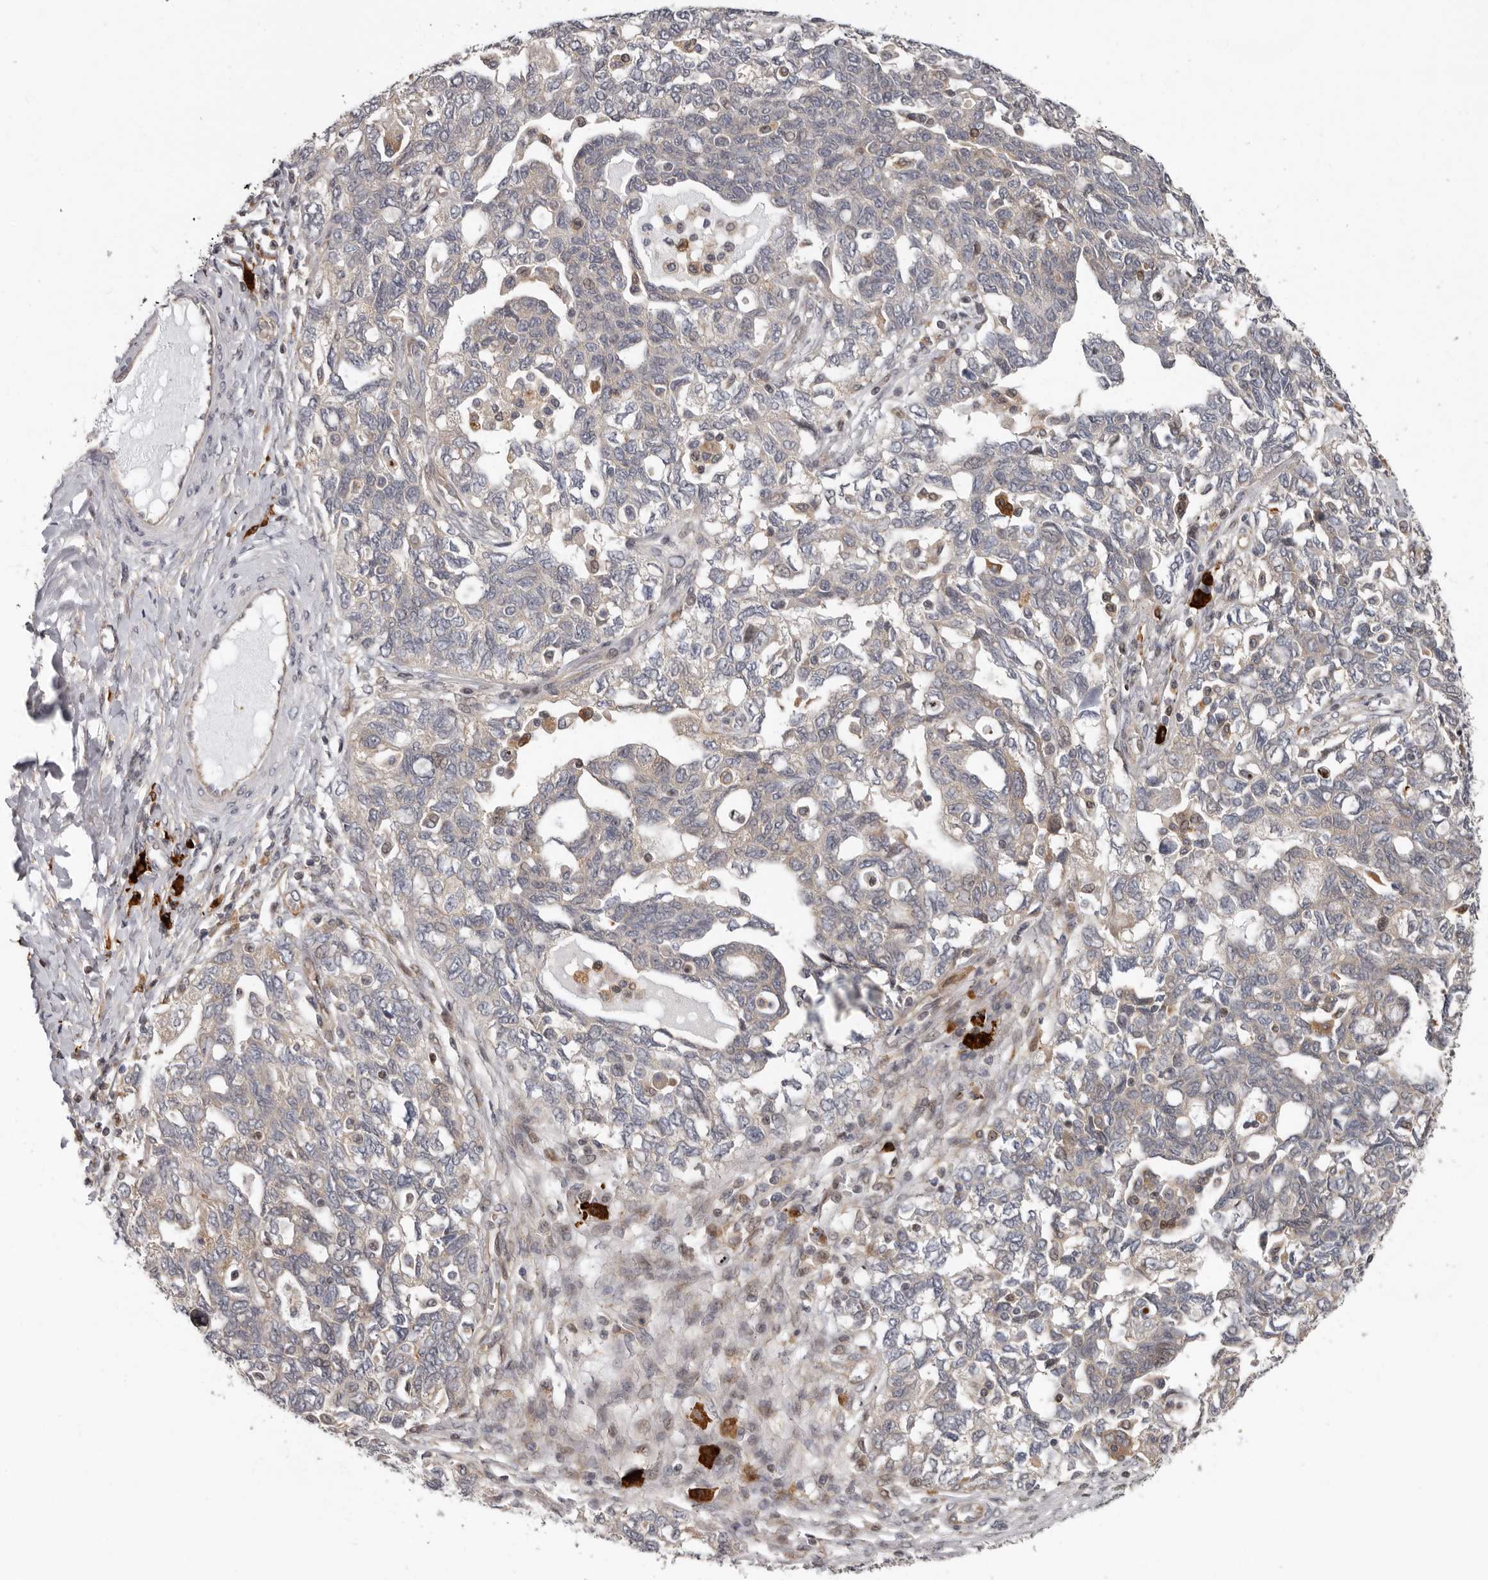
{"staining": {"intensity": "negative", "quantity": "none", "location": "none"}, "tissue": "ovarian cancer", "cell_type": "Tumor cells", "image_type": "cancer", "snomed": [{"axis": "morphology", "description": "Carcinoma, NOS"}, {"axis": "morphology", "description": "Cystadenocarcinoma, serous, NOS"}, {"axis": "topography", "description": "Ovary"}], "caption": "DAB immunohistochemical staining of human carcinoma (ovarian) displays no significant positivity in tumor cells.", "gene": "FGFR4", "patient": {"sex": "female", "age": 69}}